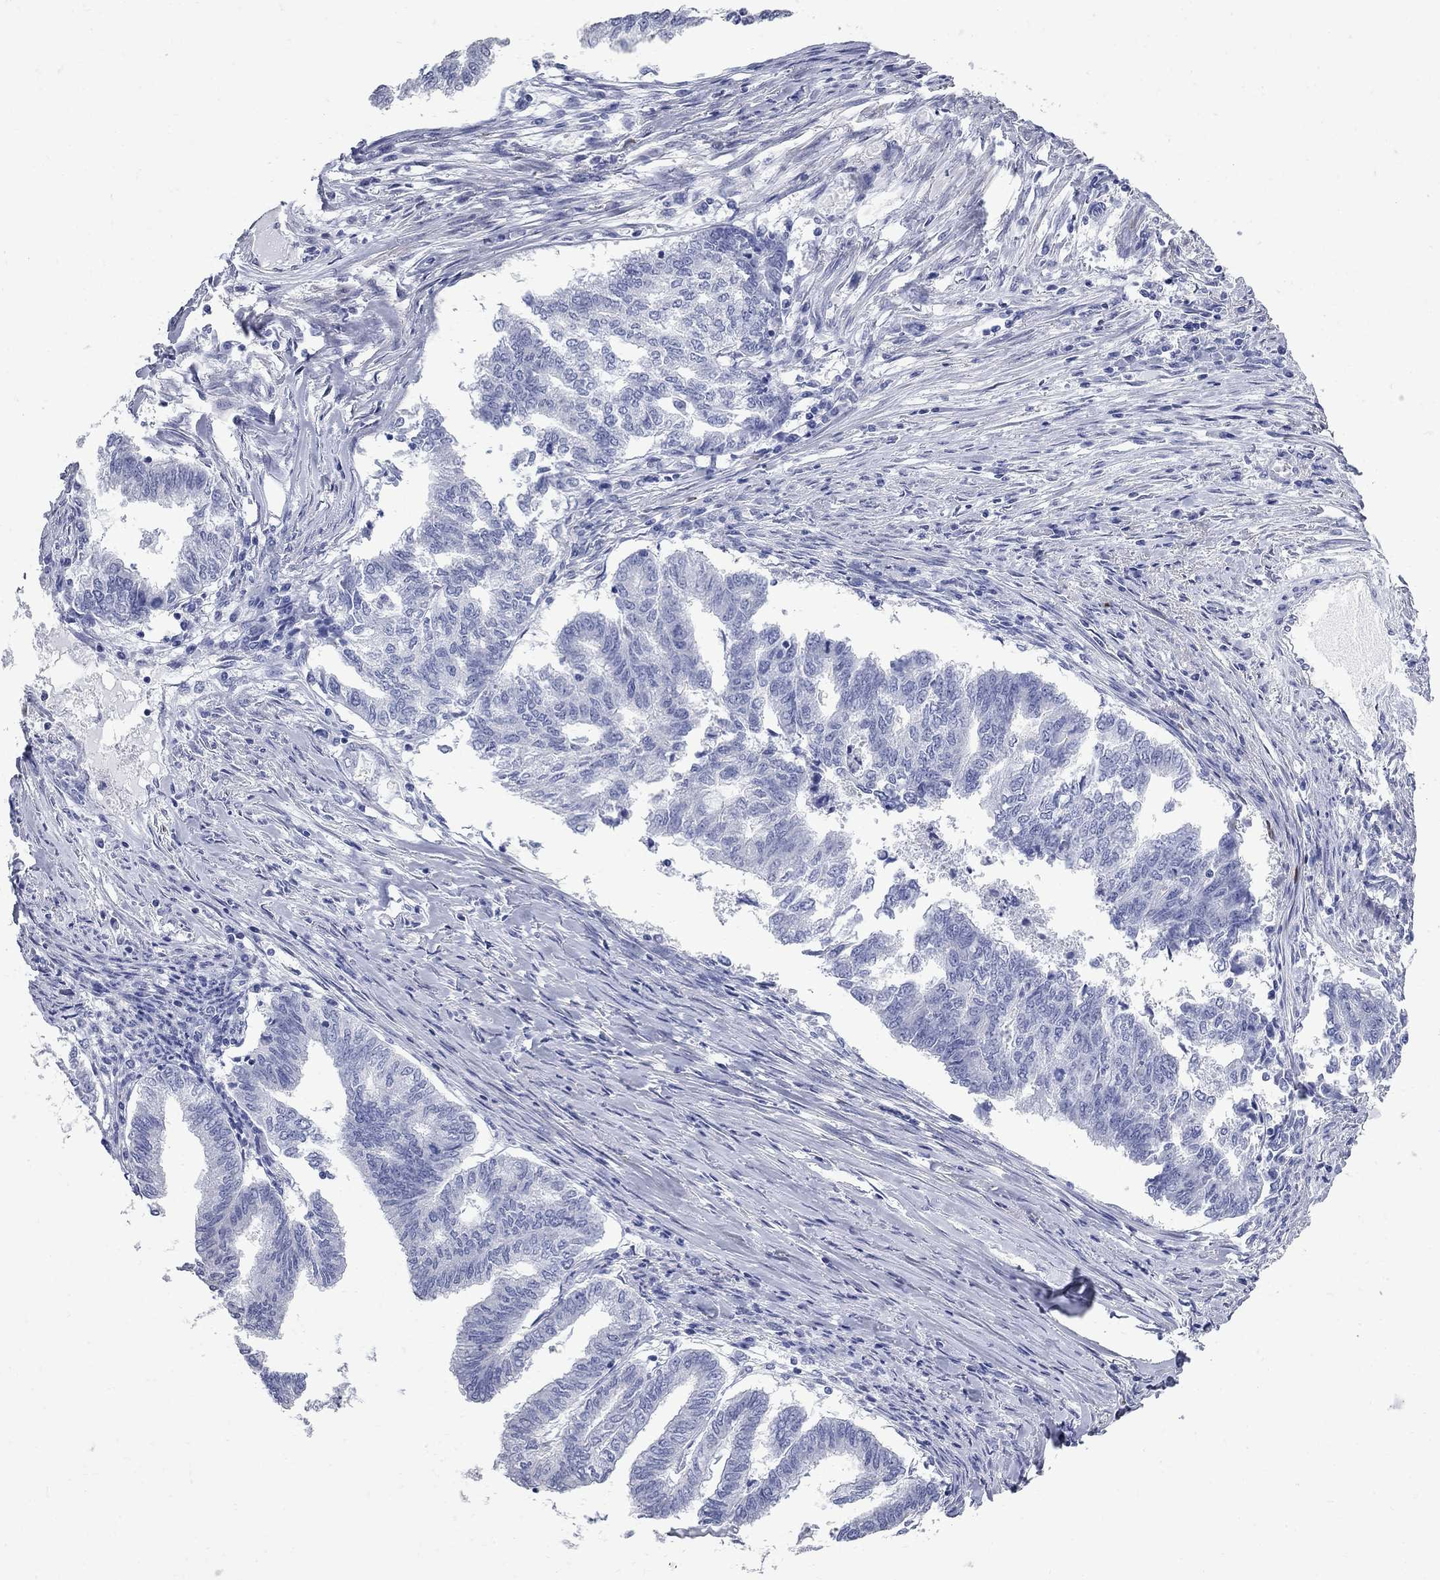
{"staining": {"intensity": "negative", "quantity": "none", "location": "none"}, "tissue": "endometrial cancer", "cell_type": "Tumor cells", "image_type": "cancer", "snomed": [{"axis": "morphology", "description": "Adenocarcinoma, NOS"}, {"axis": "topography", "description": "Endometrium"}], "caption": "Tumor cells are negative for brown protein staining in endometrial cancer (adenocarcinoma).", "gene": "BPIFB1", "patient": {"sex": "female", "age": 79}}